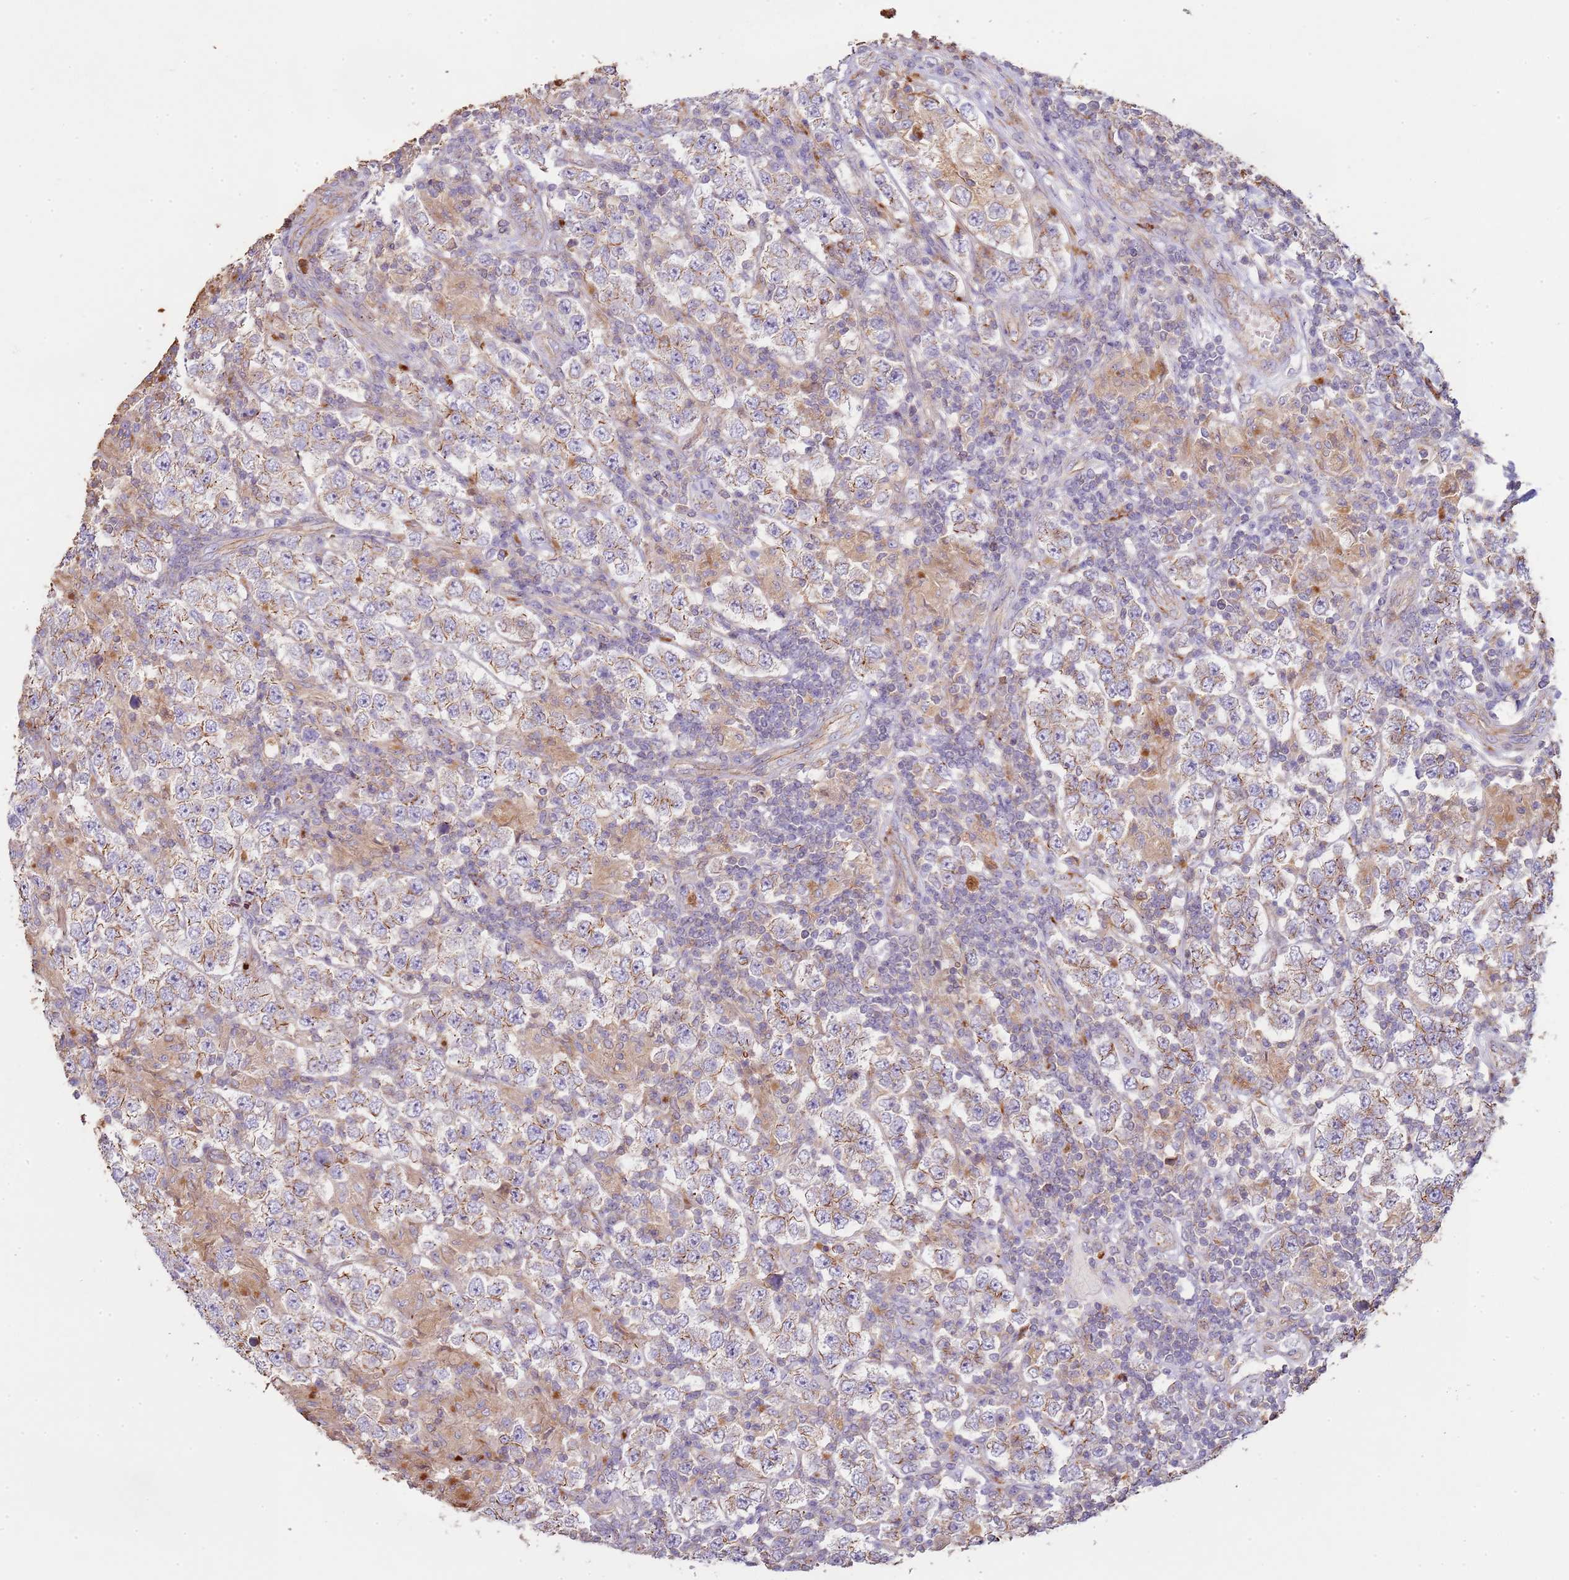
{"staining": {"intensity": "weak", "quantity": "<25%", "location": "cytoplasmic/membranous"}, "tissue": "testis cancer", "cell_type": "Tumor cells", "image_type": "cancer", "snomed": [{"axis": "morphology", "description": "Normal tissue, NOS"}, {"axis": "morphology", "description": "Urothelial carcinoma, High grade"}, {"axis": "morphology", "description": "Seminoma, NOS"}, {"axis": "morphology", "description": "Carcinoma, Embryonal, NOS"}, {"axis": "topography", "description": "Urinary bladder"}, {"axis": "topography", "description": "Testis"}], "caption": "An IHC image of testis seminoma is shown. There is no staining in tumor cells of testis seminoma.", "gene": "NDUFAF4", "patient": {"sex": "male", "age": 41}}